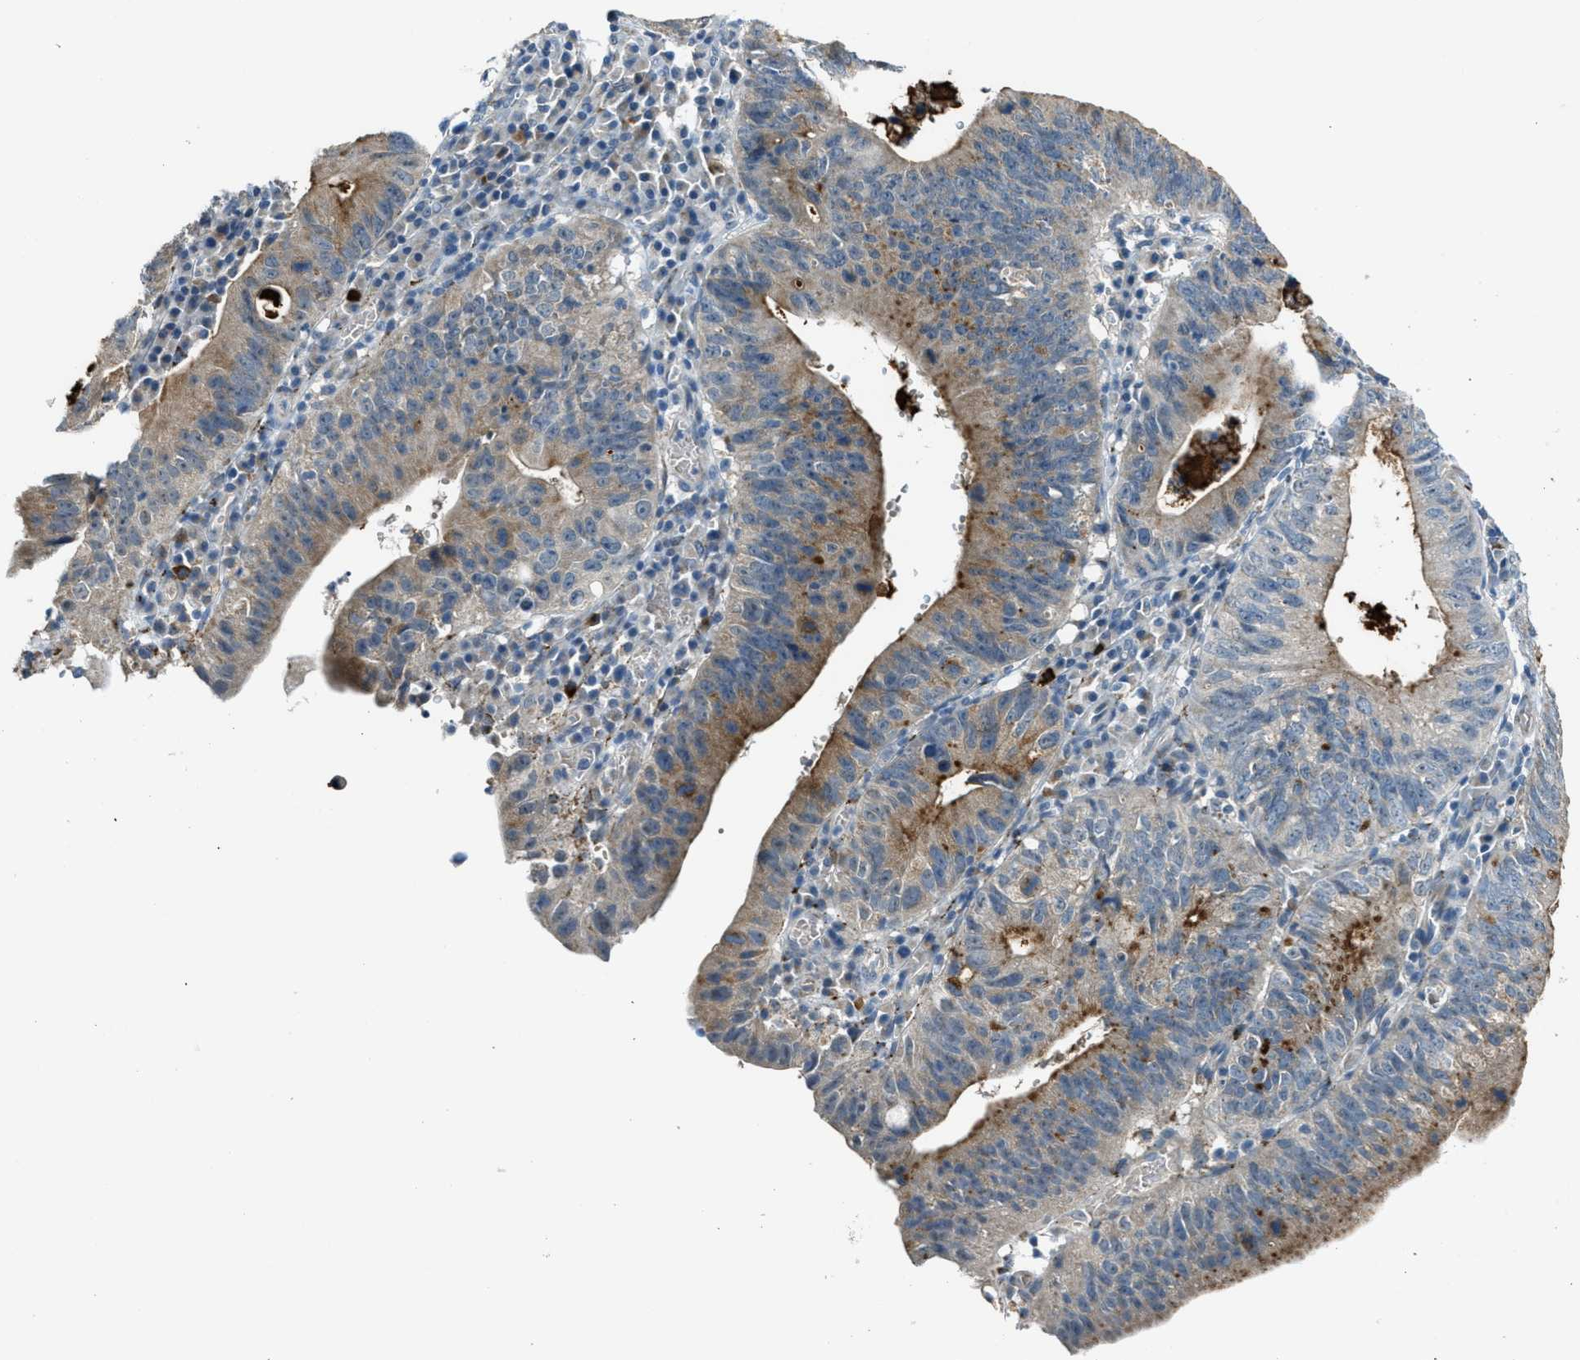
{"staining": {"intensity": "moderate", "quantity": "<25%", "location": "cytoplasmic/membranous"}, "tissue": "stomach cancer", "cell_type": "Tumor cells", "image_type": "cancer", "snomed": [{"axis": "morphology", "description": "Adenocarcinoma, NOS"}, {"axis": "topography", "description": "Stomach"}], "caption": "Human stomach adenocarcinoma stained with a protein marker displays moderate staining in tumor cells.", "gene": "CDON", "patient": {"sex": "male", "age": 59}}